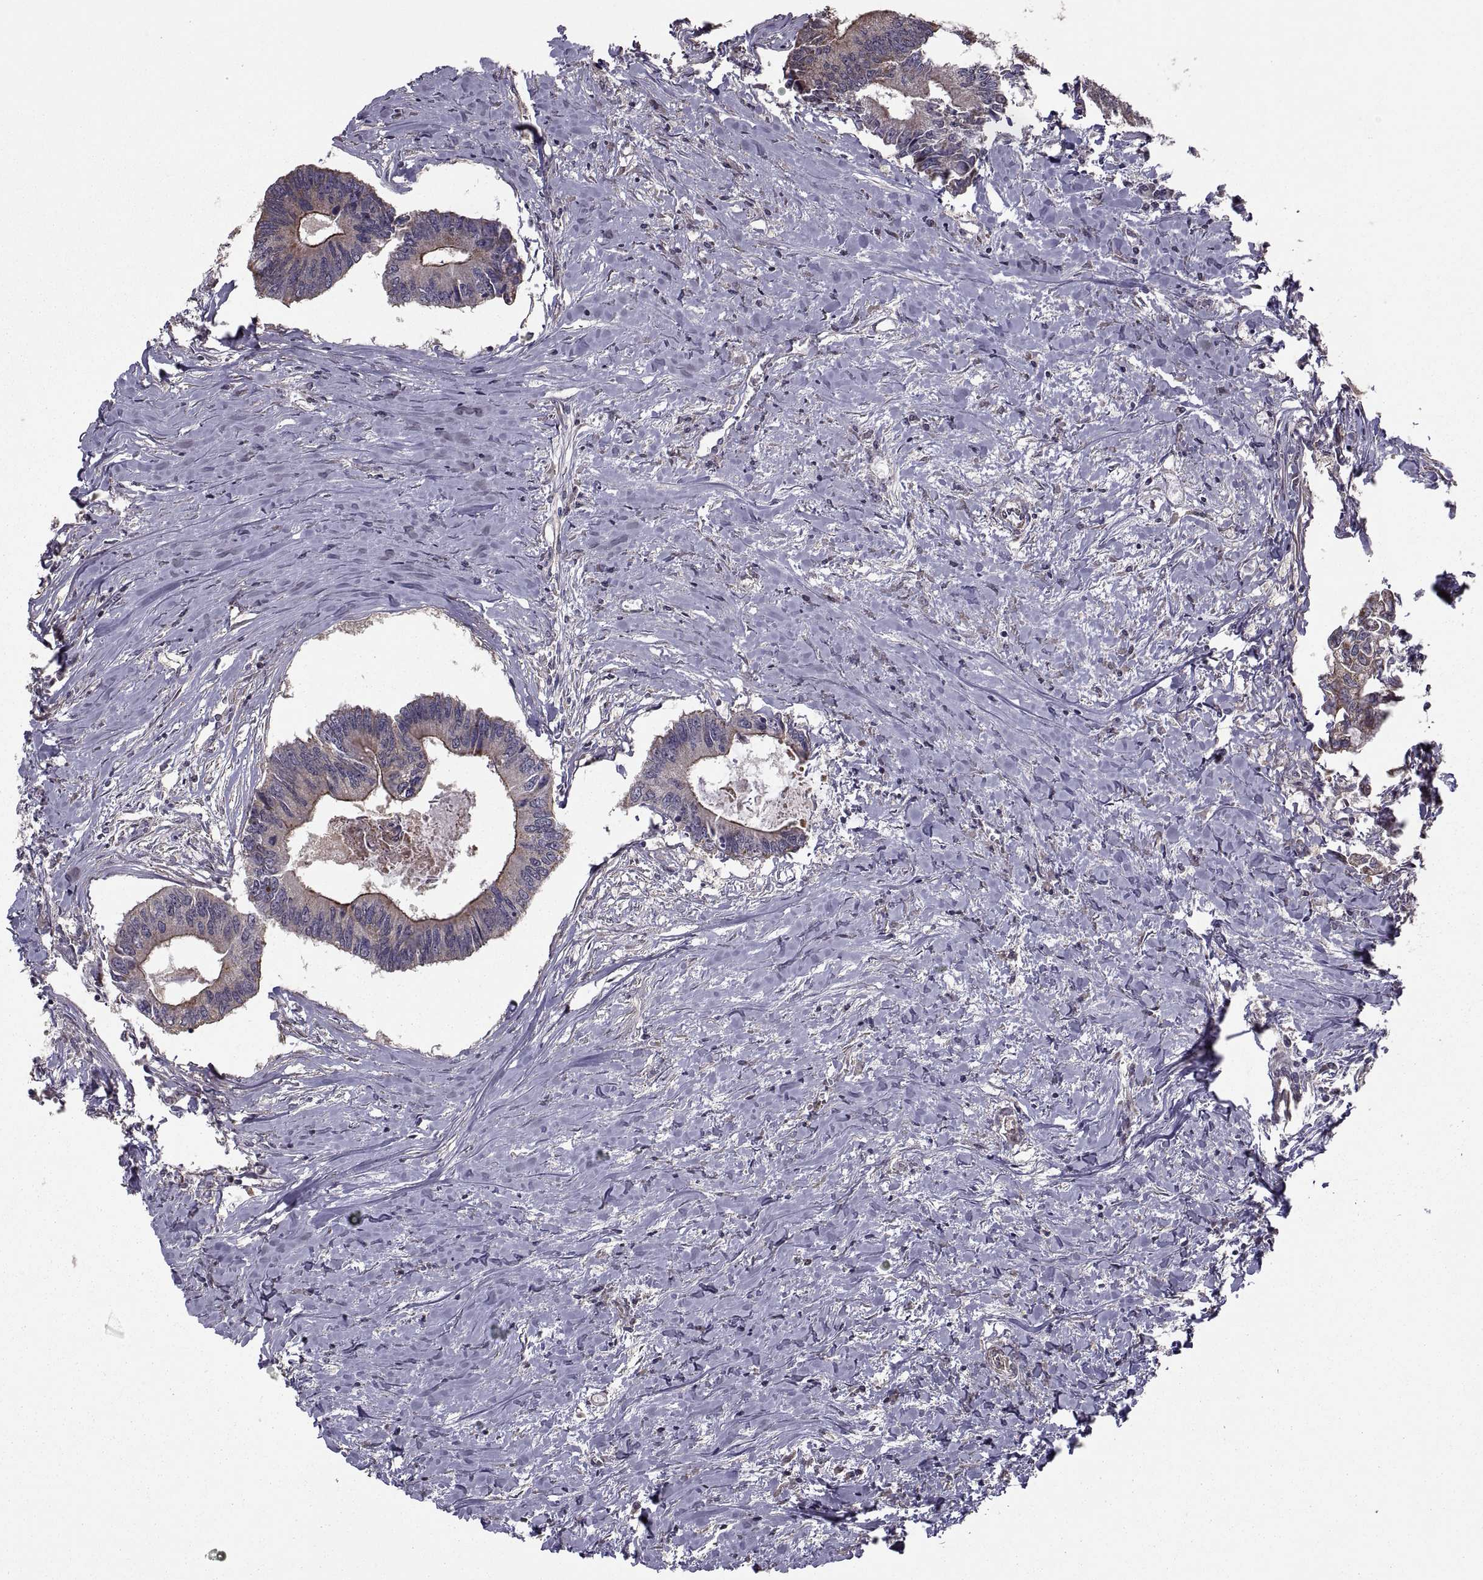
{"staining": {"intensity": "moderate", "quantity": "25%-75%", "location": "cytoplasmic/membranous"}, "tissue": "colorectal cancer", "cell_type": "Tumor cells", "image_type": "cancer", "snomed": [{"axis": "morphology", "description": "Adenocarcinoma, NOS"}, {"axis": "topography", "description": "Colon"}], "caption": "Immunohistochemical staining of human colorectal adenocarcinoma shows medium levels of moderate cytoplasmic/membranous expression in approximately 25%-75% of tumor cells.", "gene": "PMM2", "patient": {"sex": "male", "age": 53}}